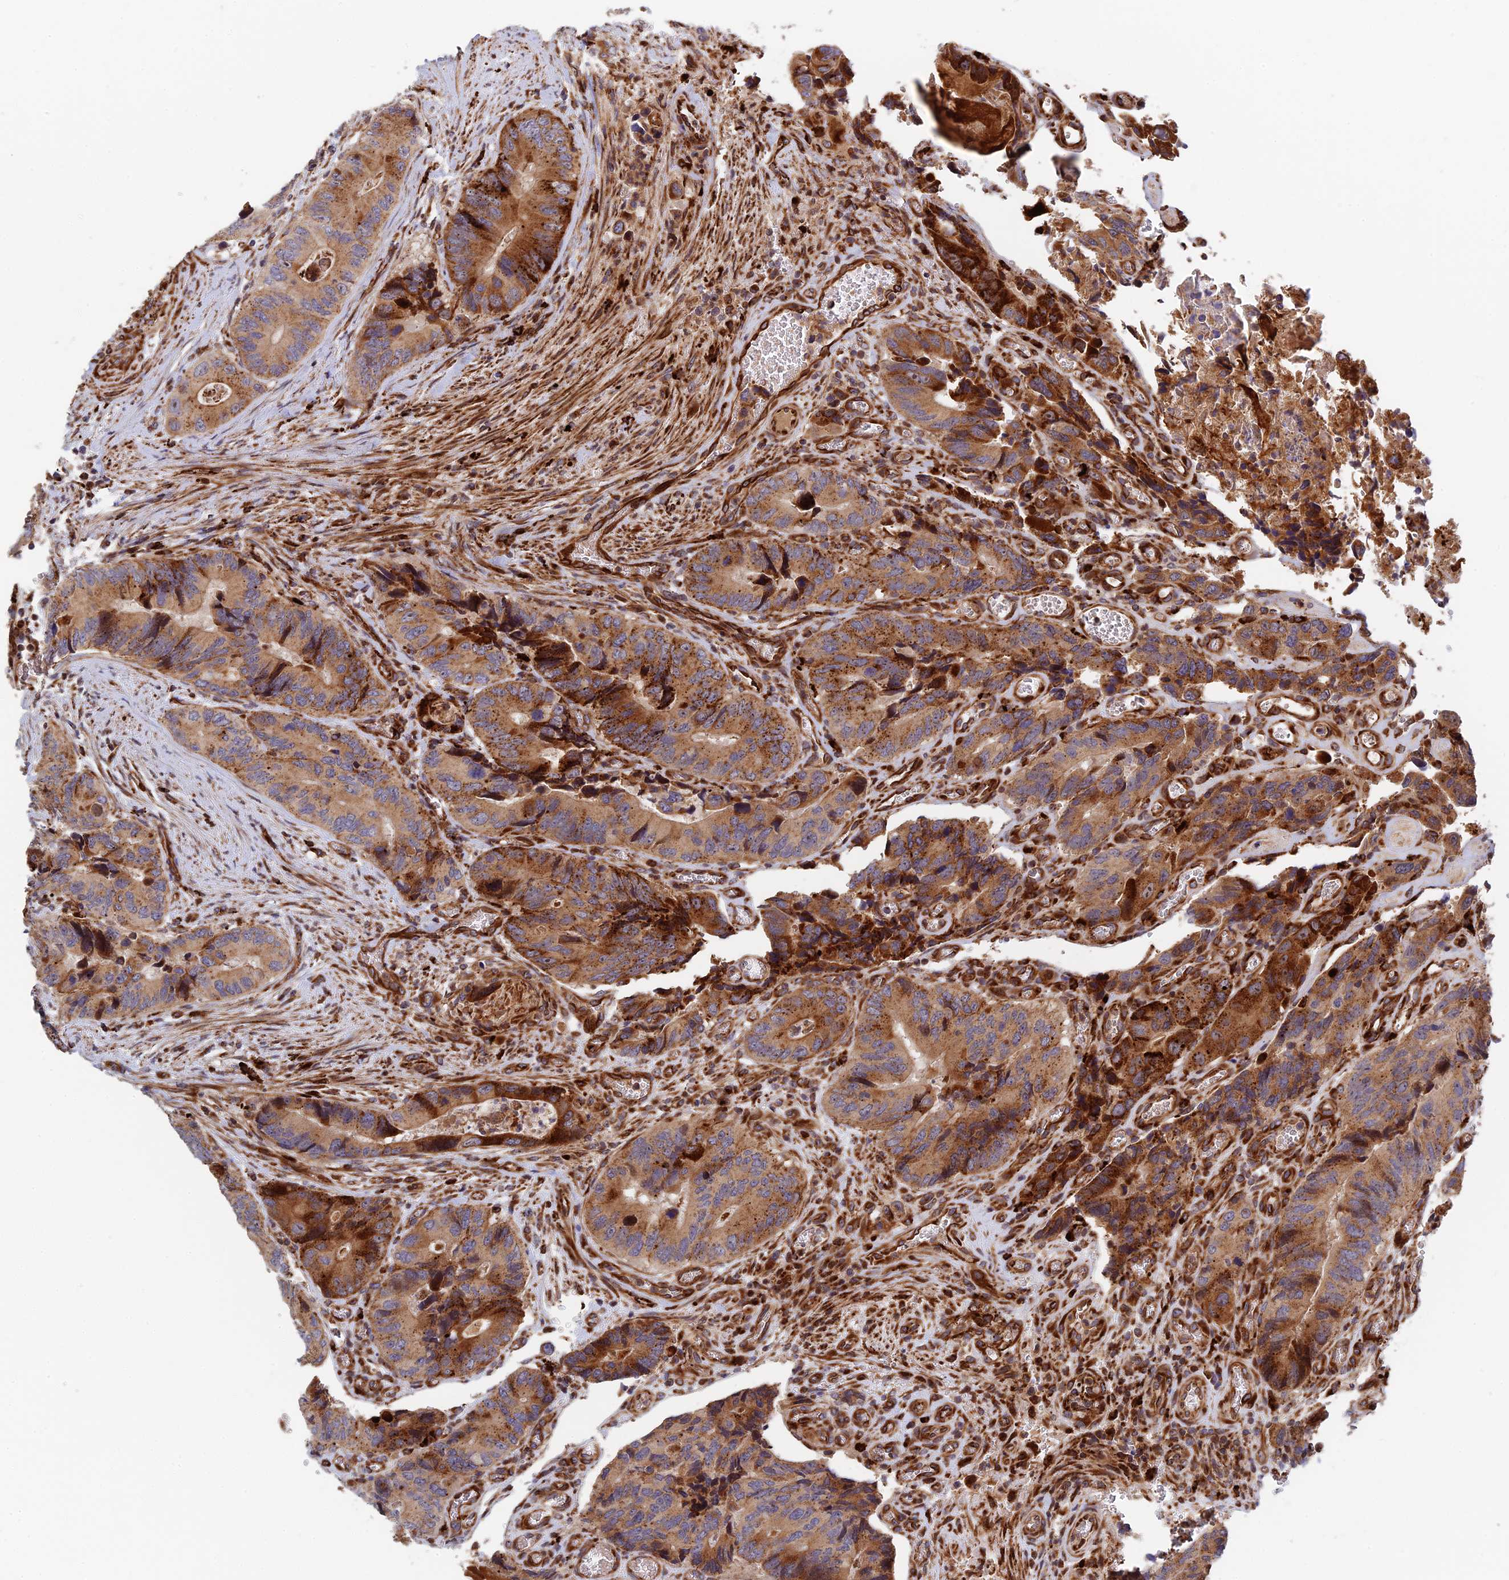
{"staining": {"intensity": "moderate", "quantity": ">75%", "location": "cytoplasmic/membranous"}, "tissue": "colorectal cancer", "cell_type": "Tumor cells", "image_type": "cancer", "snomed": [{"axis": "morphology", "description": "Adenocarcinoma, NOS"}, {"axis": "topography", "description": "Colon"}], "caption": "Brown immunohistochemical staining in adenocarcinoma (colorectal) shows moderate cytoplasmic/membranous staining in about >75% of tumor cells.", "gene": "PPP2R3C", "patient": {"sex": "male", "age": 84}}